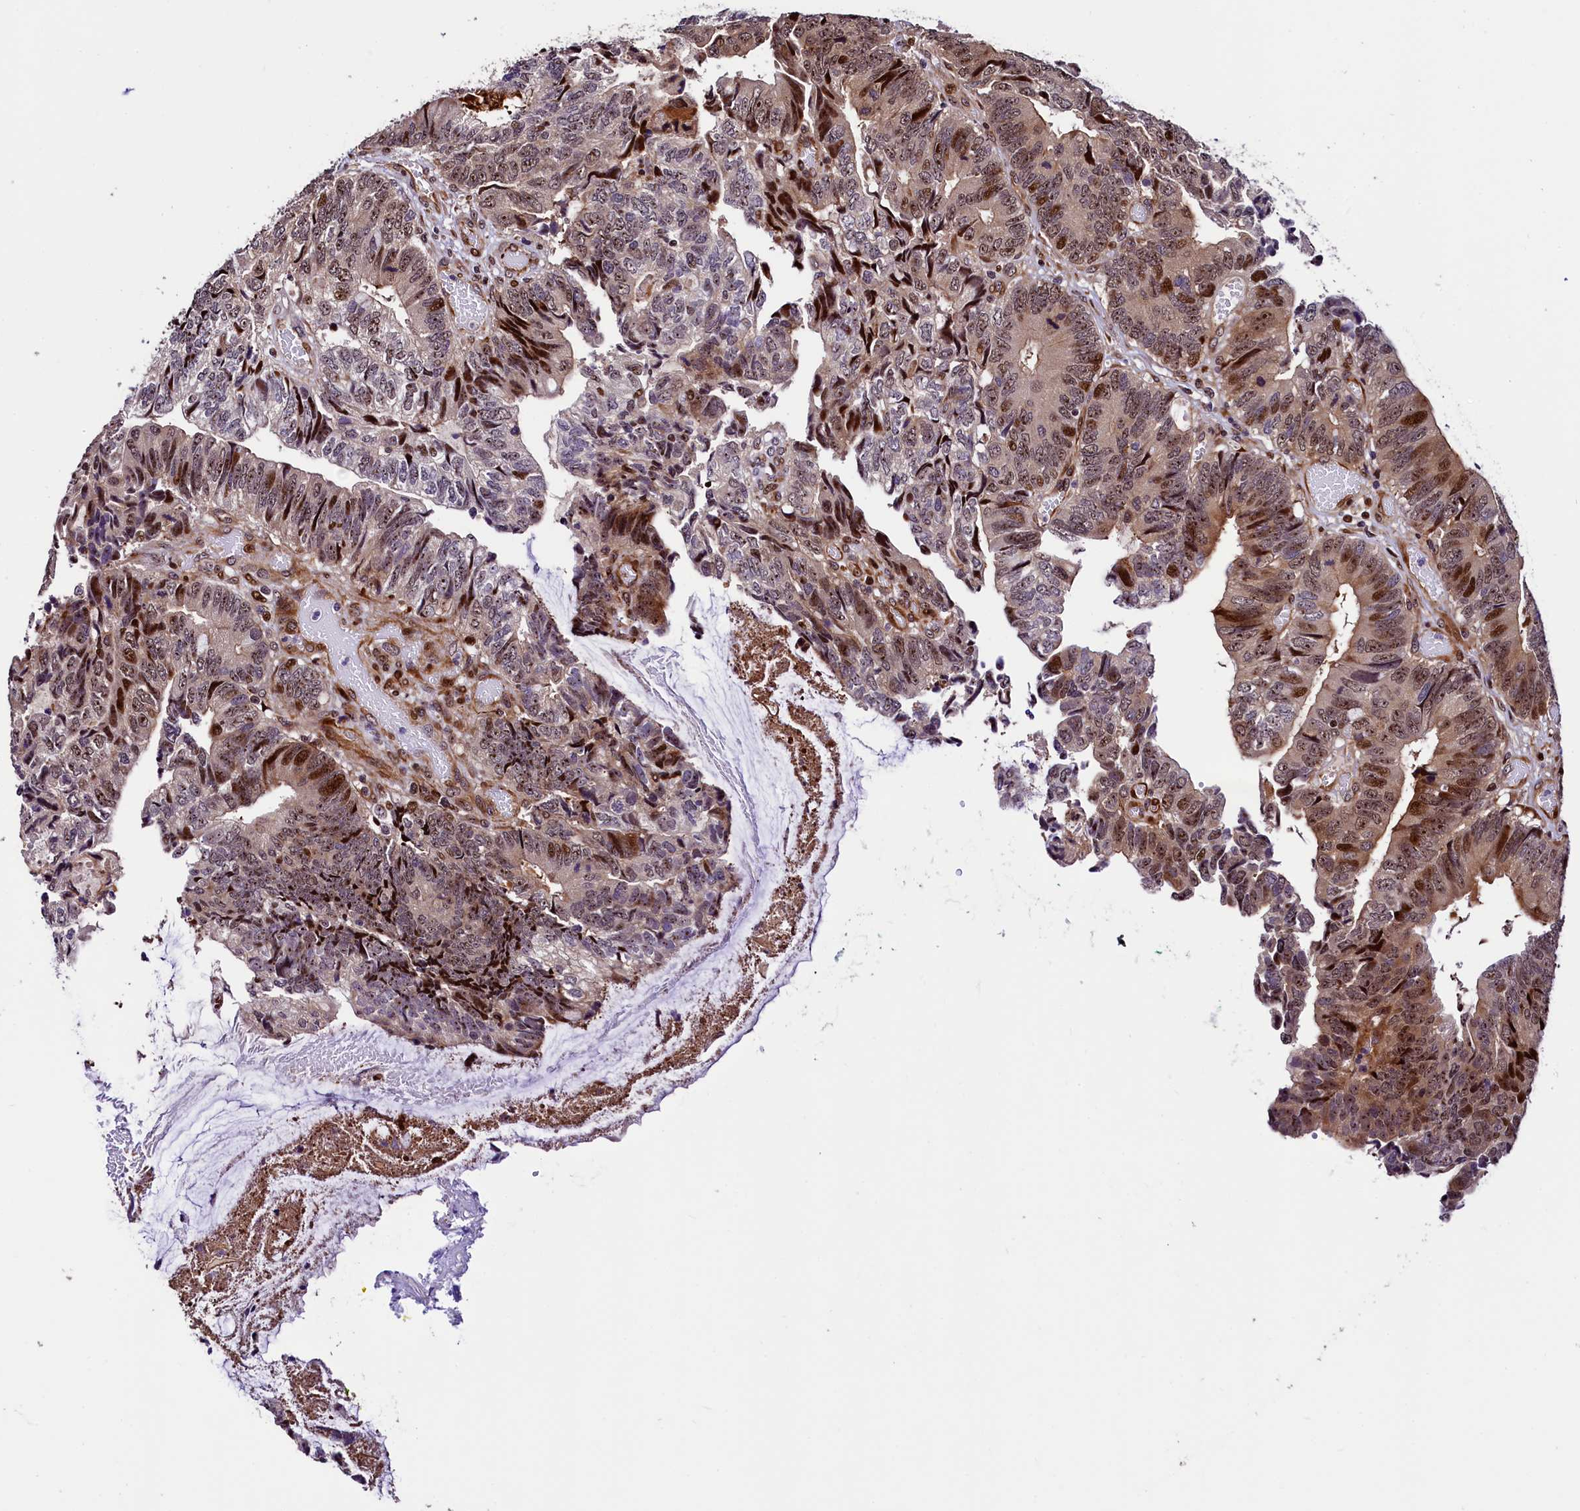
{"staining": {"intensity": "strong", "quantity": "<25%", "location": "cytoplasmic/membranous,nuclear"}, "tissue": "colorectal cancer", "cell_type": "Tumor cells", "image_type": "cancer", "snomed": [{"axis": "morphology", "description": "Adenocarcinoma, NOS"}, {"axis": "topography", "description": "Colon"}], "caption": "Immunohistochemistry (IHC) (DAB (3,3'-diaminobenzidine)) staining of human adenocarcinoma (colorectal) demonstrates strong cytoplasmic/membranous and nuclear protein positivity in about <25% of tumor cells. (DAB (3,3'-diaminobenzidine) IHC with brightfield microscopy, high magnification).", "gene": "TRMT112", "patient": {"sex": "female", "age": 67}}